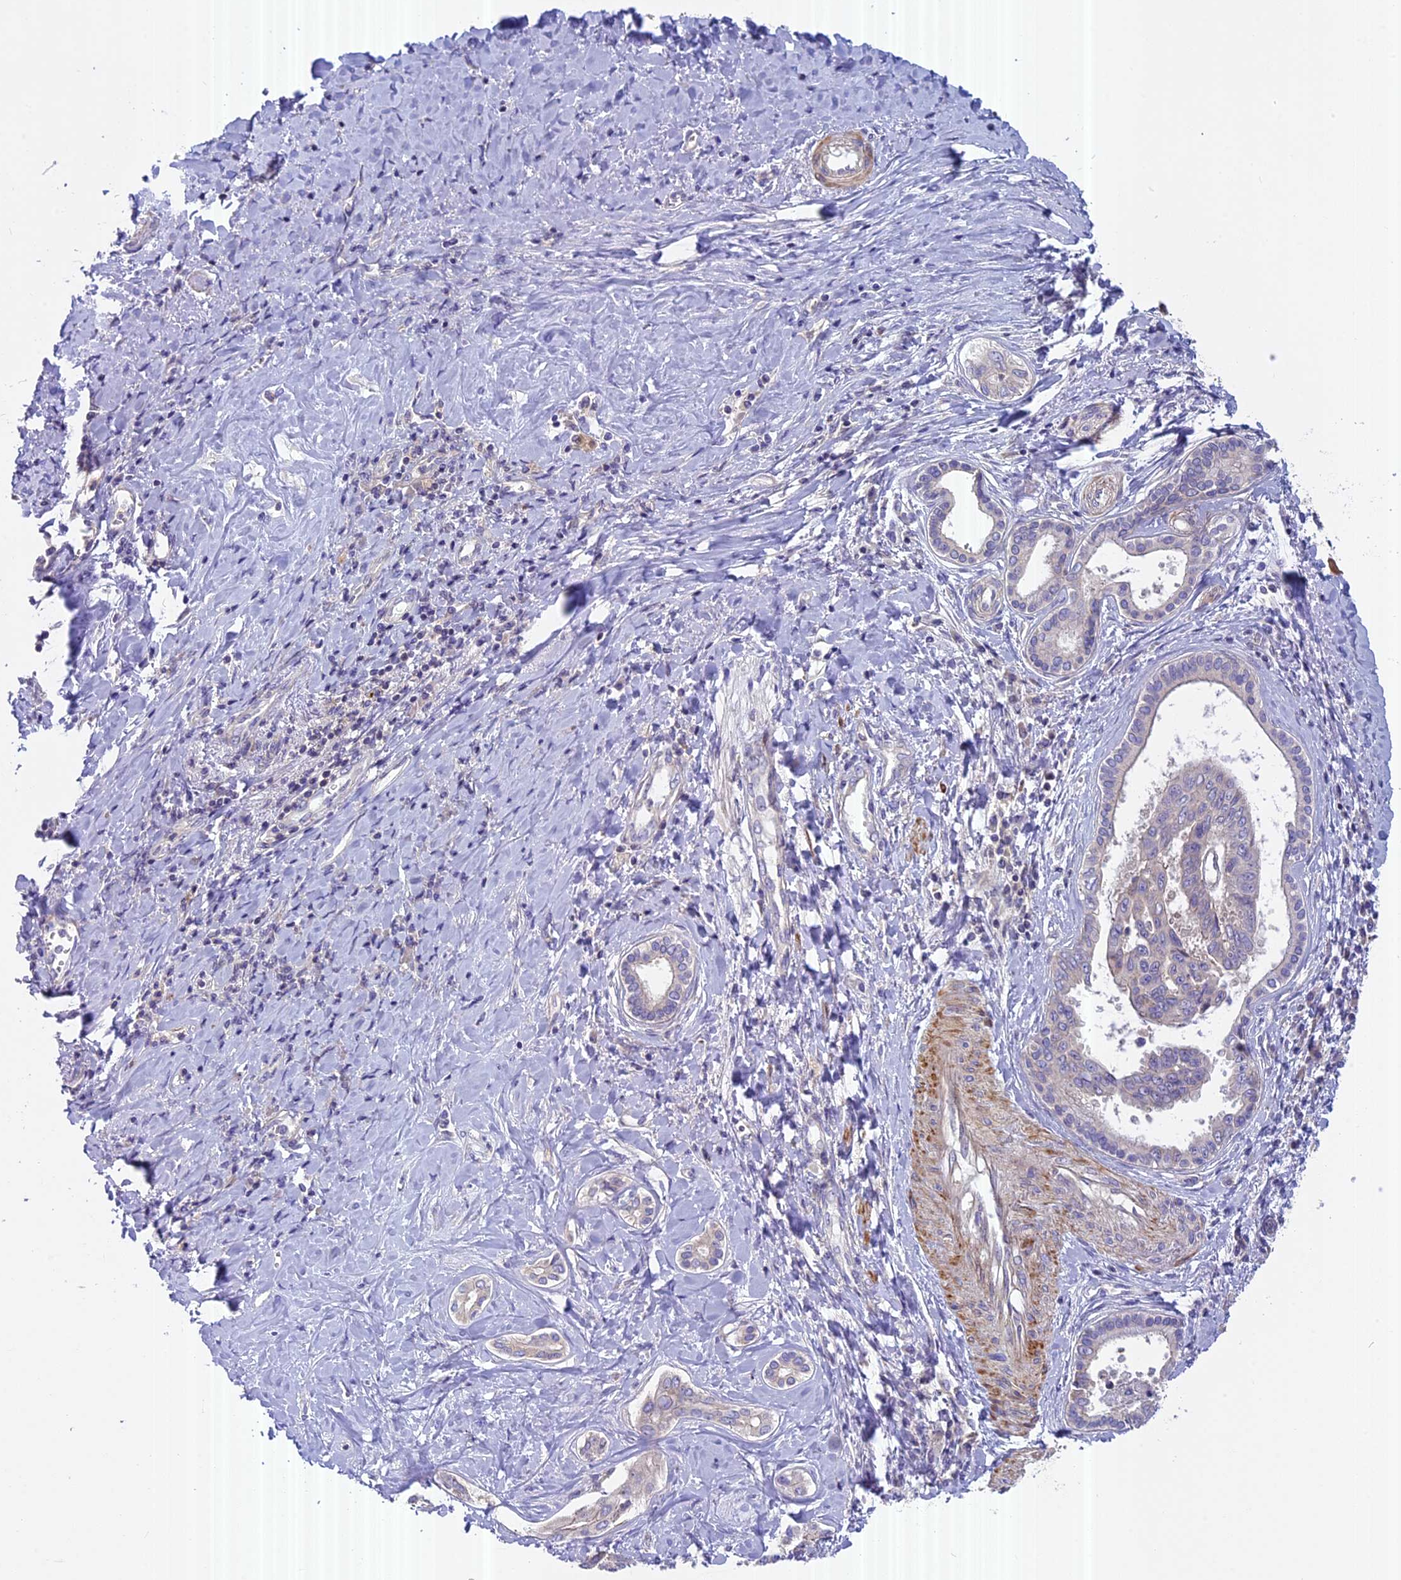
{"staining": {"intensity": "negative", "quantity": "none", "location": "none"}, "tissue": "liver cancer", "cell_type": "Tumor cells", "image_type": "cancer", "snomed": [{"axis": "morphology", "description": "Cholangiocarcinoma"}, {"axis": "topography", "description": "Liver"}], "caption": "A high-resolution micrograph shows IHC staining of liver cancer, which demonstrates no significant staining in tumor cells.", "gene": "FAM98C", "patient": {"sex": "female", "age": 77}}